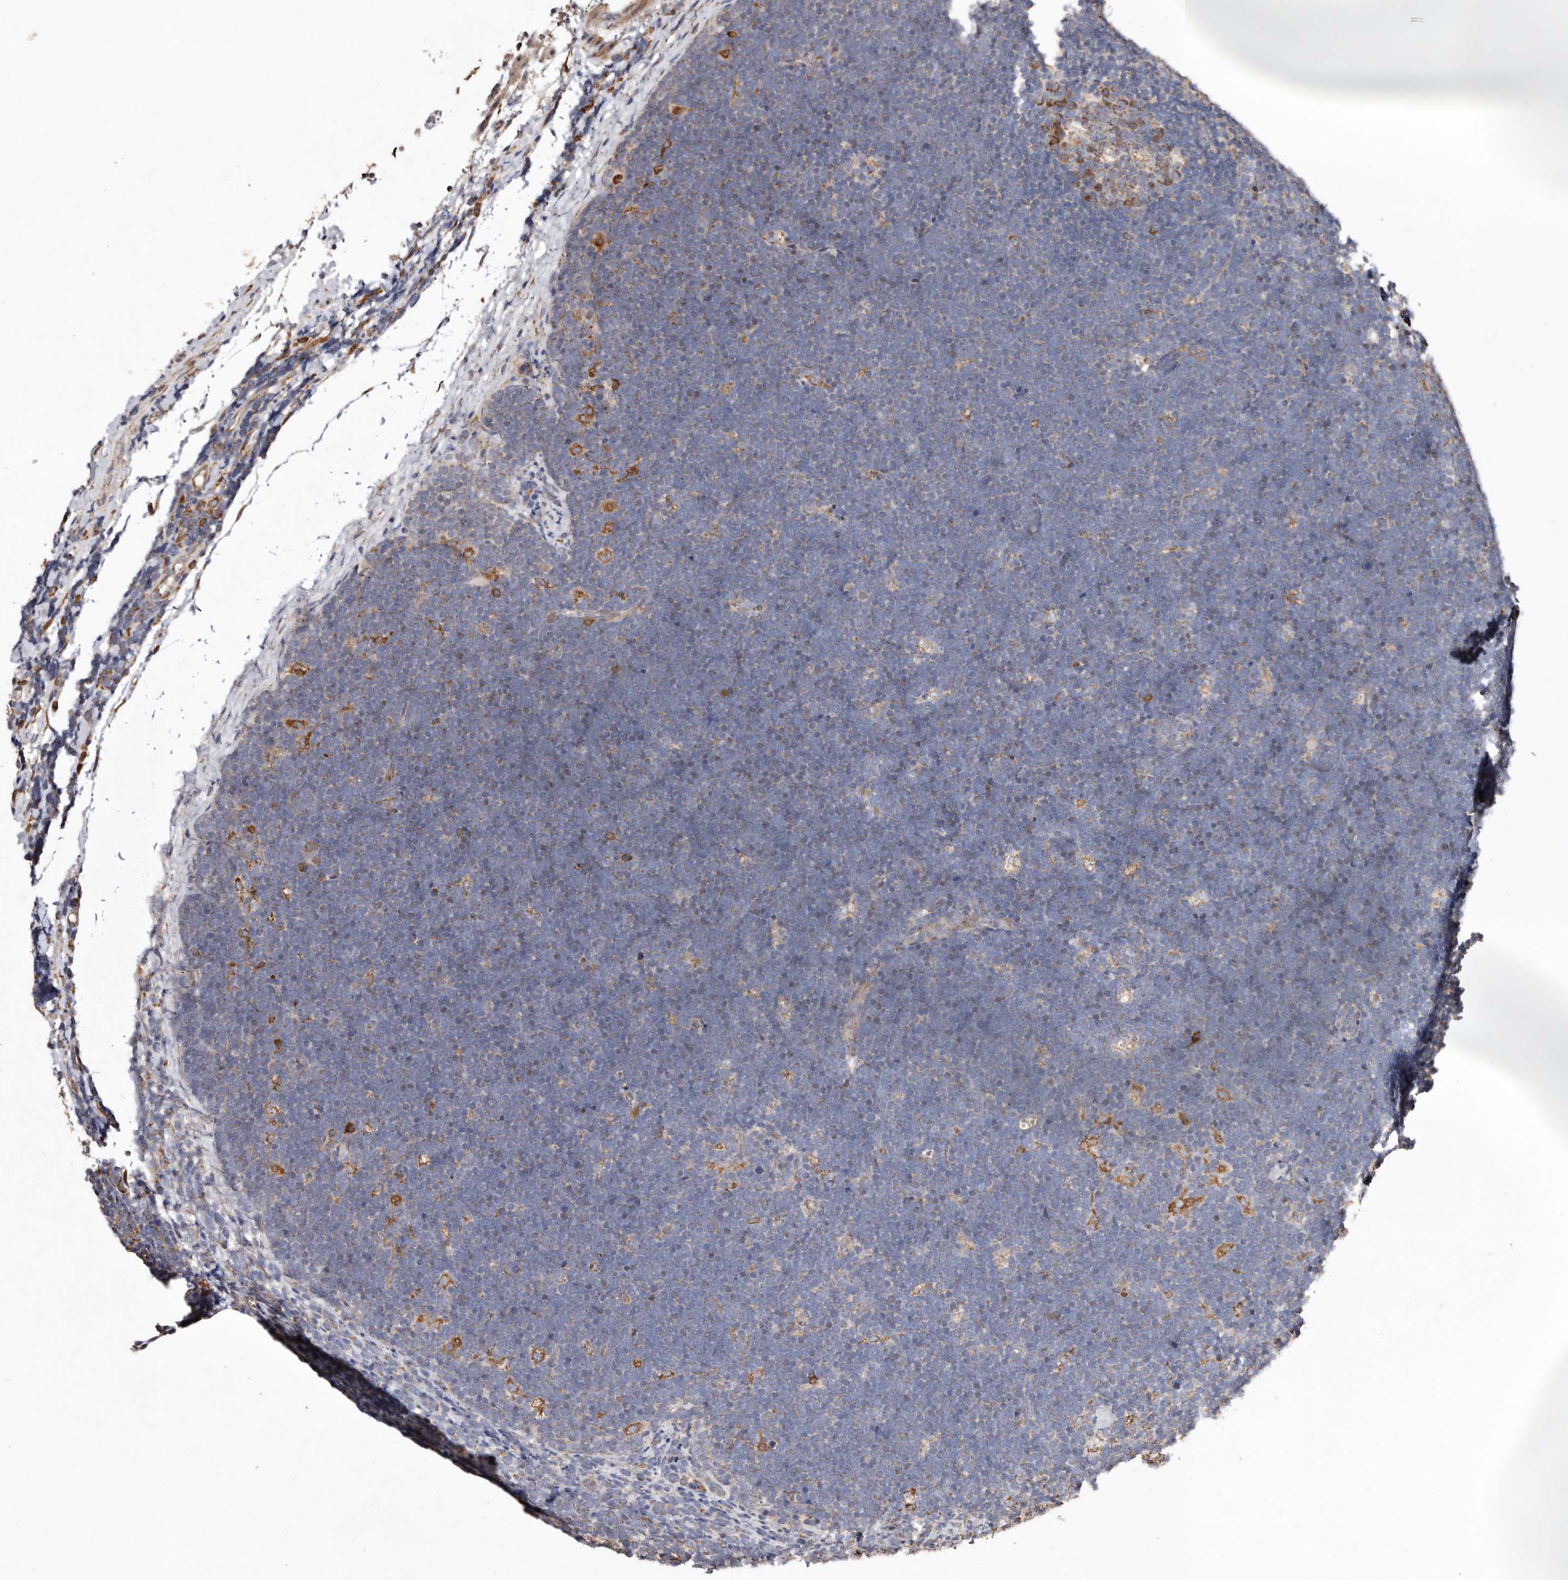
{"staining": {"intensity": "negative", "quantity": "none", "location": "none"}, "tissue": "lymphoma", "cell_type": "Tumor cells", "image_type": "cancer", "snomed": [{"axis": "morphology", "description": "Malignant lymphoma, non-Hodgkin's type, High grade"}, {"axis": "topography", "description": "Lymph node"}], "caption": "A histopathology image of human malignant lymphoma, non-Hodgkin's type (high-grade) is negative for staining in tumor cells.", "gene": "STEAP2", "patient": {"sex": "male", "age": 13}}